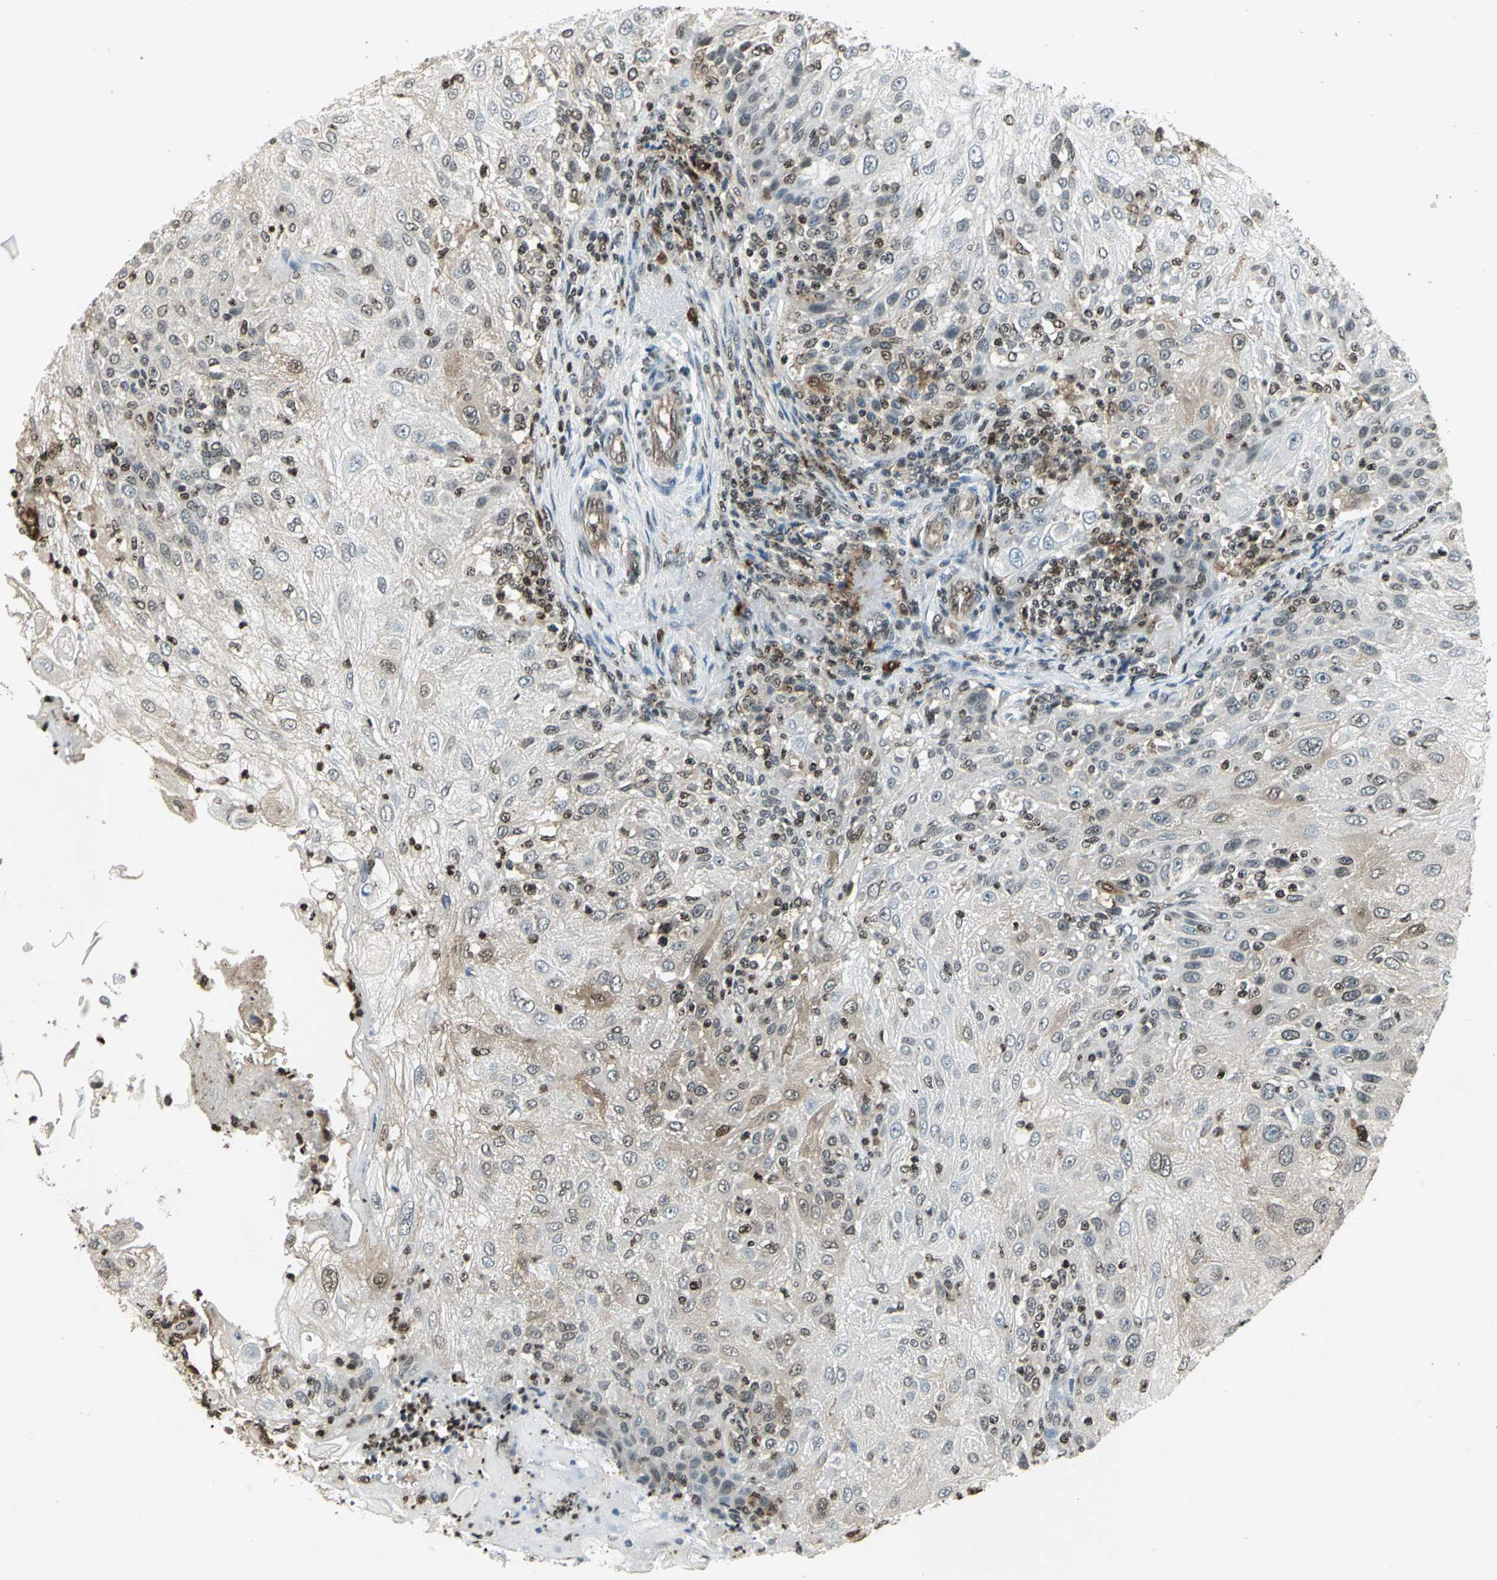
{"staining": {"intensity": "moderate", "quantity": "25%-75%", "location": "cytoplasmic/membranous"}, "tissue": "skin cancer", "cell_type": "Tumor cells", "image_type": "cancer", "snomed": [{"axis": "morphology", "description": "Normal tissue, NOS"}, {"axis": "morphology", "description": "Squamous cell carcinoma, NOS"}, {"axis": "topography", "description": "Skin"}], "caption": "Skin cancer (squamous cell carcinoma) tissue exhibits moderate cytoplasmic/membranous positivity in about 25%-75% of tumor cells, visualized by immunohistochemistry.", "gene": "LGALS3", "patient": {"sex": "female", "age": 83}}